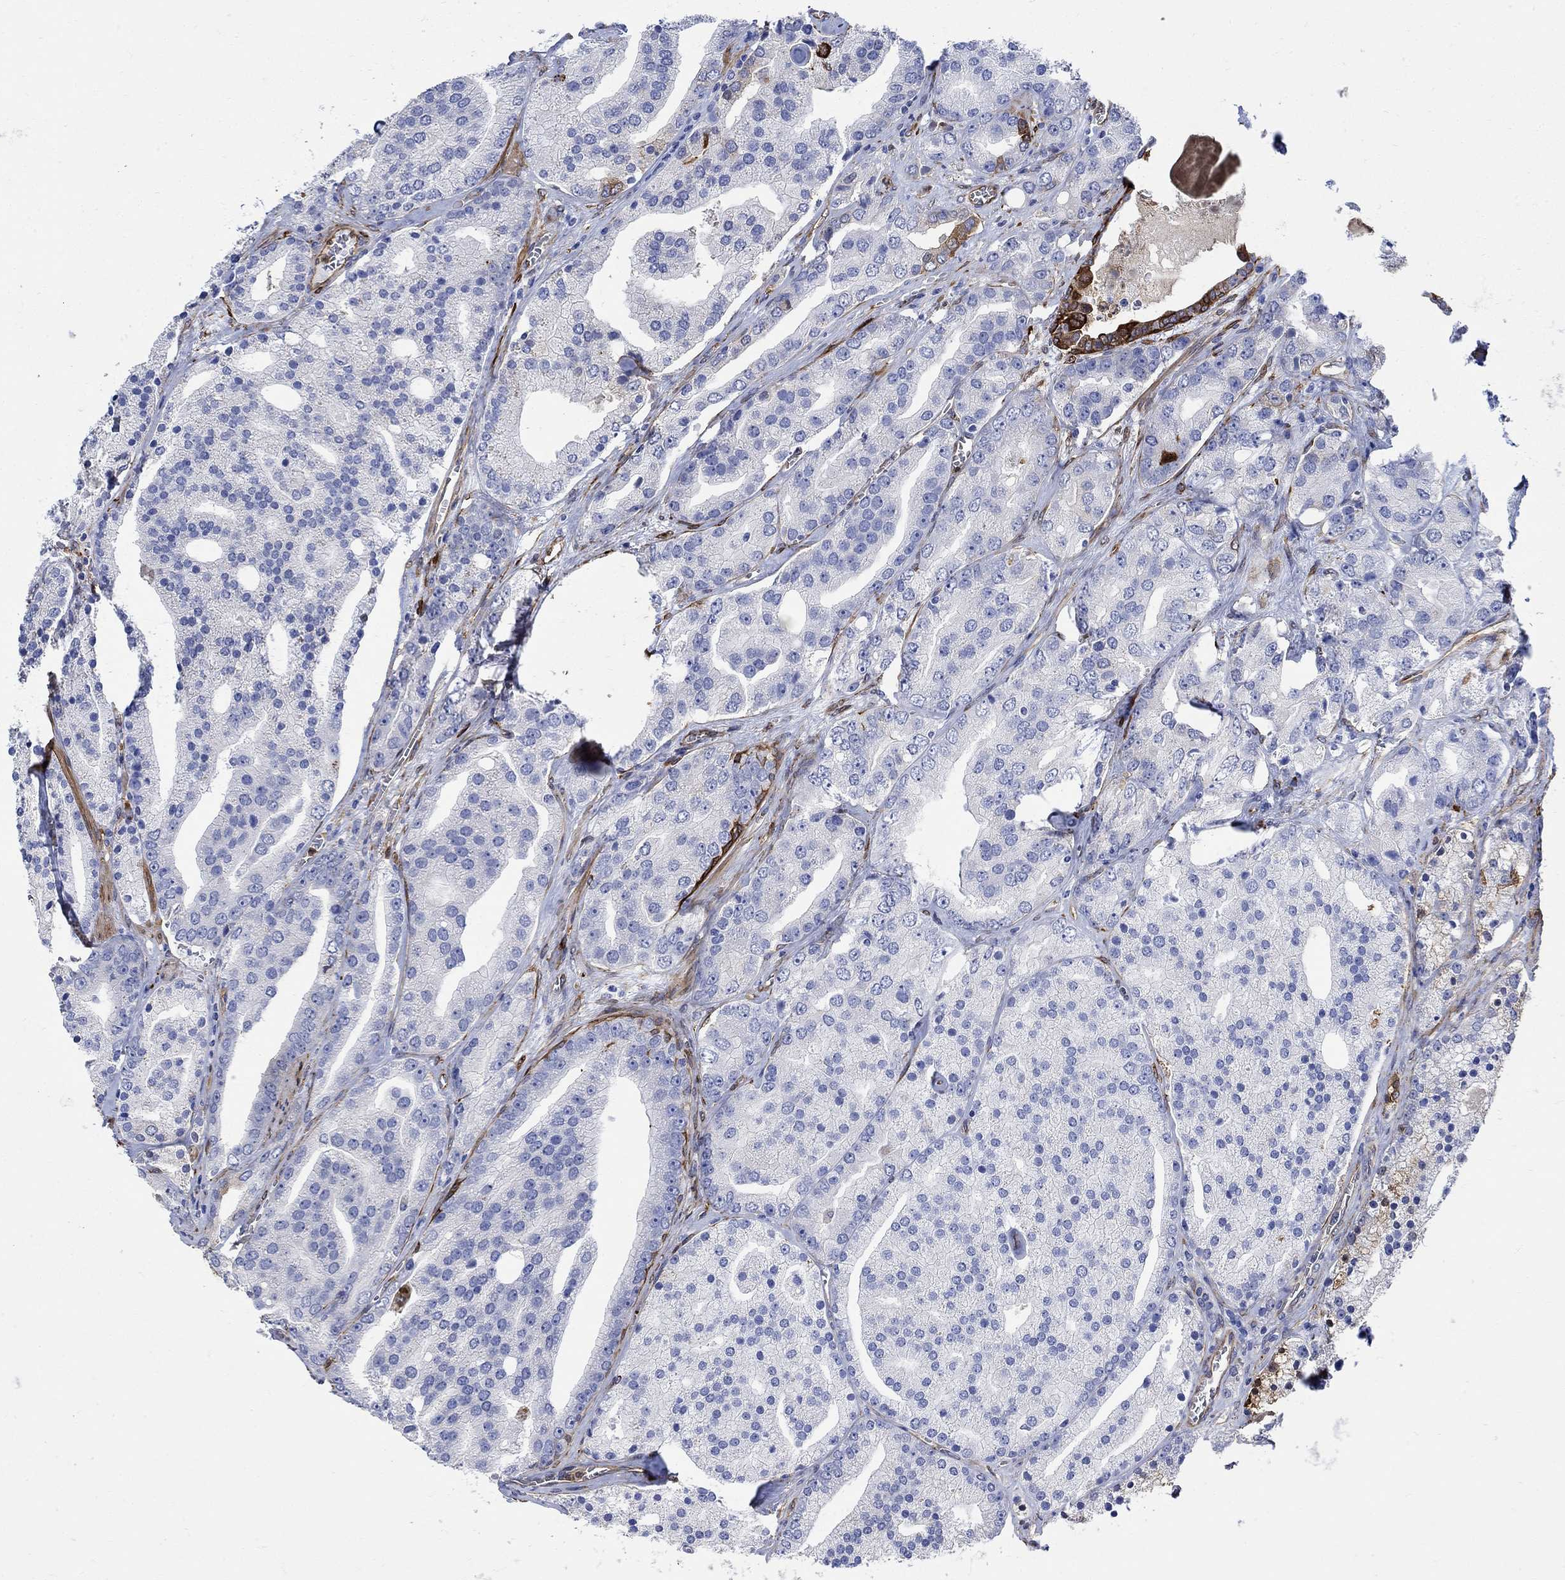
{"staining": {"intensity": "negative", "quantity": "none", "location": "none"}, "tissue": "prostate cancer", "cell_type": "Tumor cells", "image_type": "cancer", "snomed": [{"axis": "morphology", "description": "Adenocarcinoma, NOS"}, {"axis": "topography", "description": "Prostate"}], "caption": "Tumor cells are negative for brown protein staining in prostate adenocarcinoma.", "gene": "TGM2", "patient": {"sex": "male", "age": 69}}